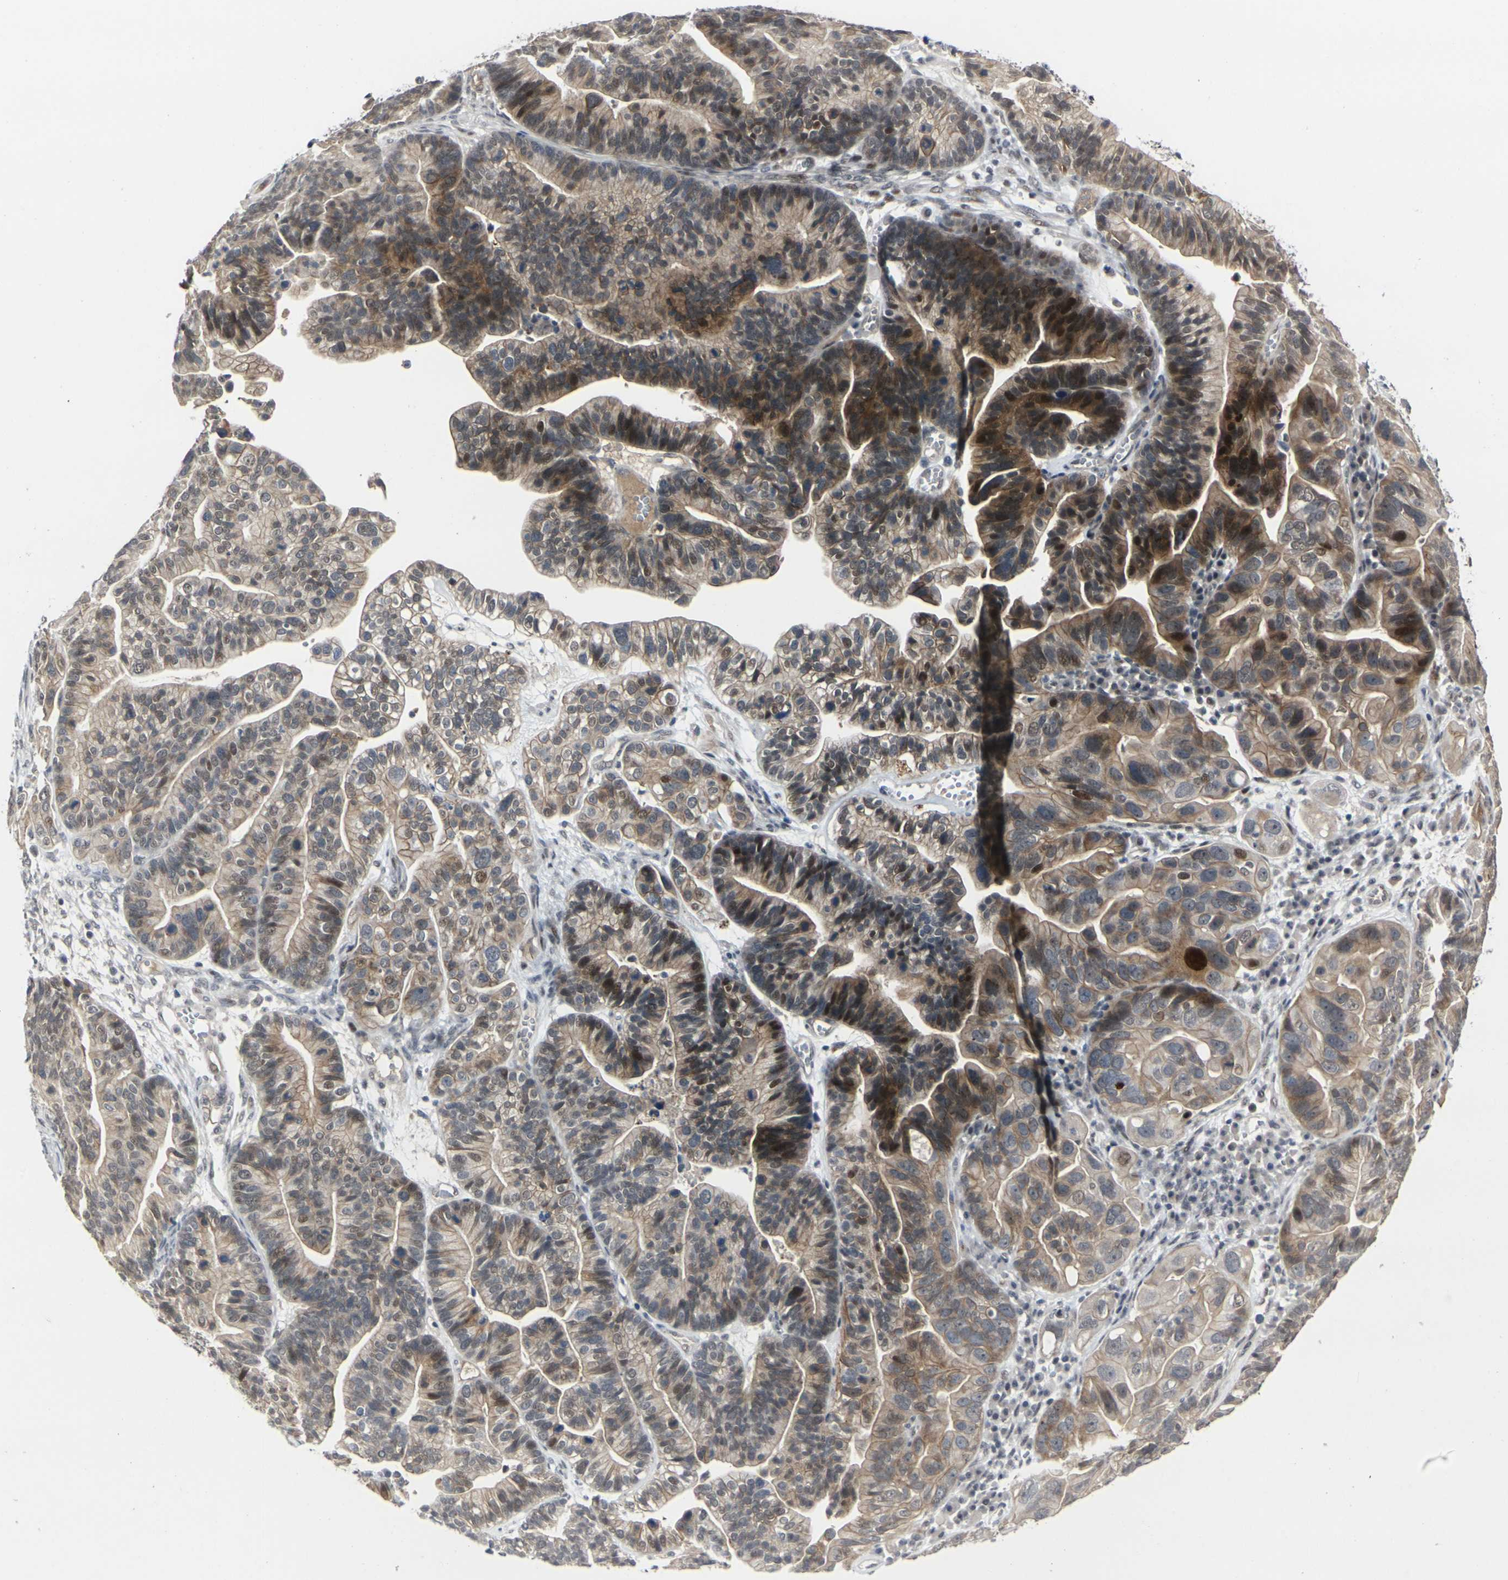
{"staining": {"intensity": "moderate", "quantity": ">75%", "location": "cytoplasmic/membranous,nuclear"}, "tissue": "ovarian cancer", "cell_type": "Tumor cells", "image_type": "cancer", "snomed": [{"axis": "morphology", "description": "Cystadenocarcinoma, serous, NOS"}, {"axis": "topography", "description": "Ovary"}], "caption": "Tumor cells exhibit moderate cytoplasmic/membranous and nuclear staining in approximately >75% of cells in ovarian cancer. Nuclei are stained in blue.", "gene": "GPR19", "patient": {"sex": "female", "age": 56}}